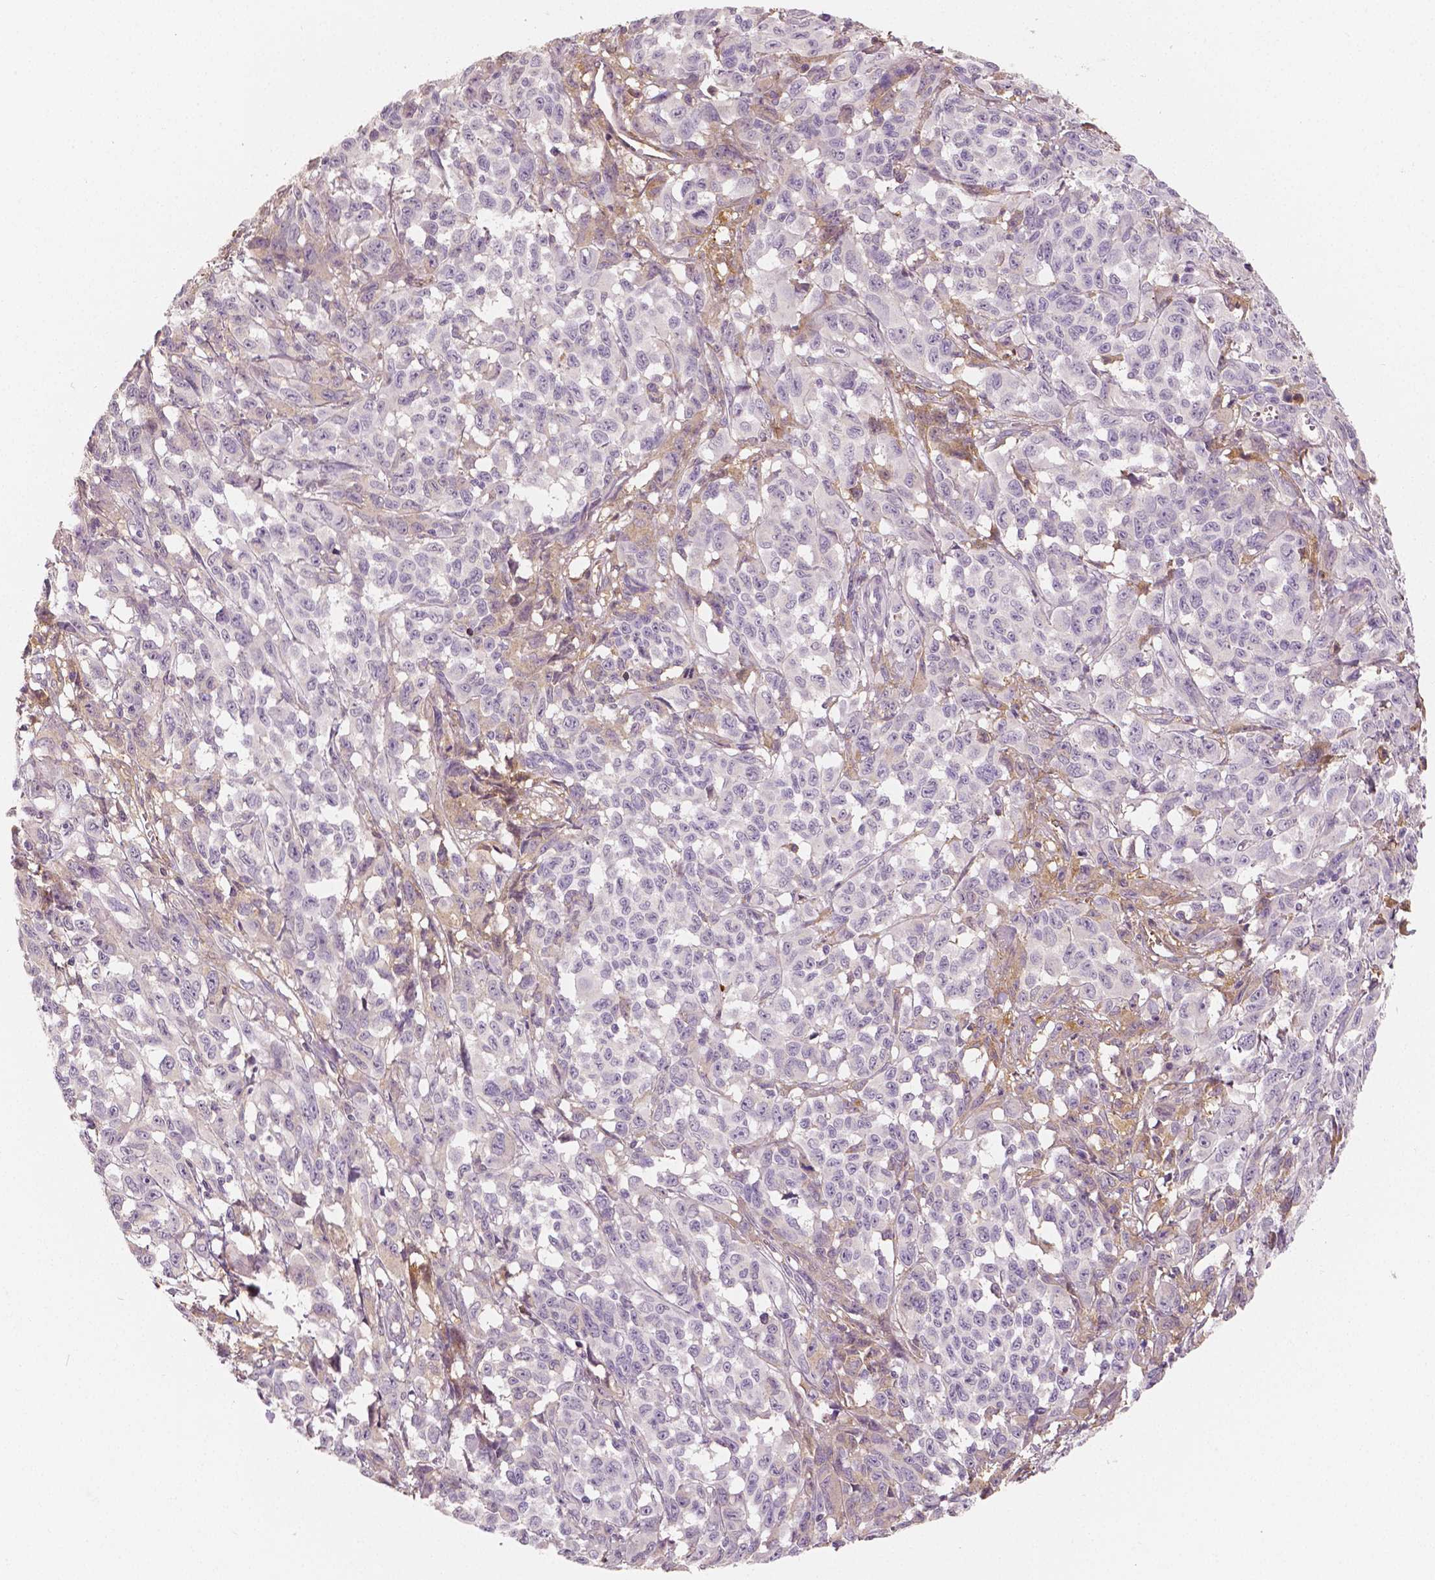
{"staining": {"intensity": "negative", "quantity": "none", "location": "none"}, "tissue": "melanoma", "cell_type": "Tumor cells", "image_type": "cancer", "snomed": [{"axis": "morphology", "description": "Malignant melanoma, NOS"}, {"axis": "topography", "description": "Vulva, labia, clitoris and Bartholin´s gland, NO"}], "caption": "High power microscopy micrograph of an IHC histopathology image of malignant melanoma, revealing no significant positivity in tumor cells.", "gene": "APOA4", "patient": {"sex": "female", "age": 75}}